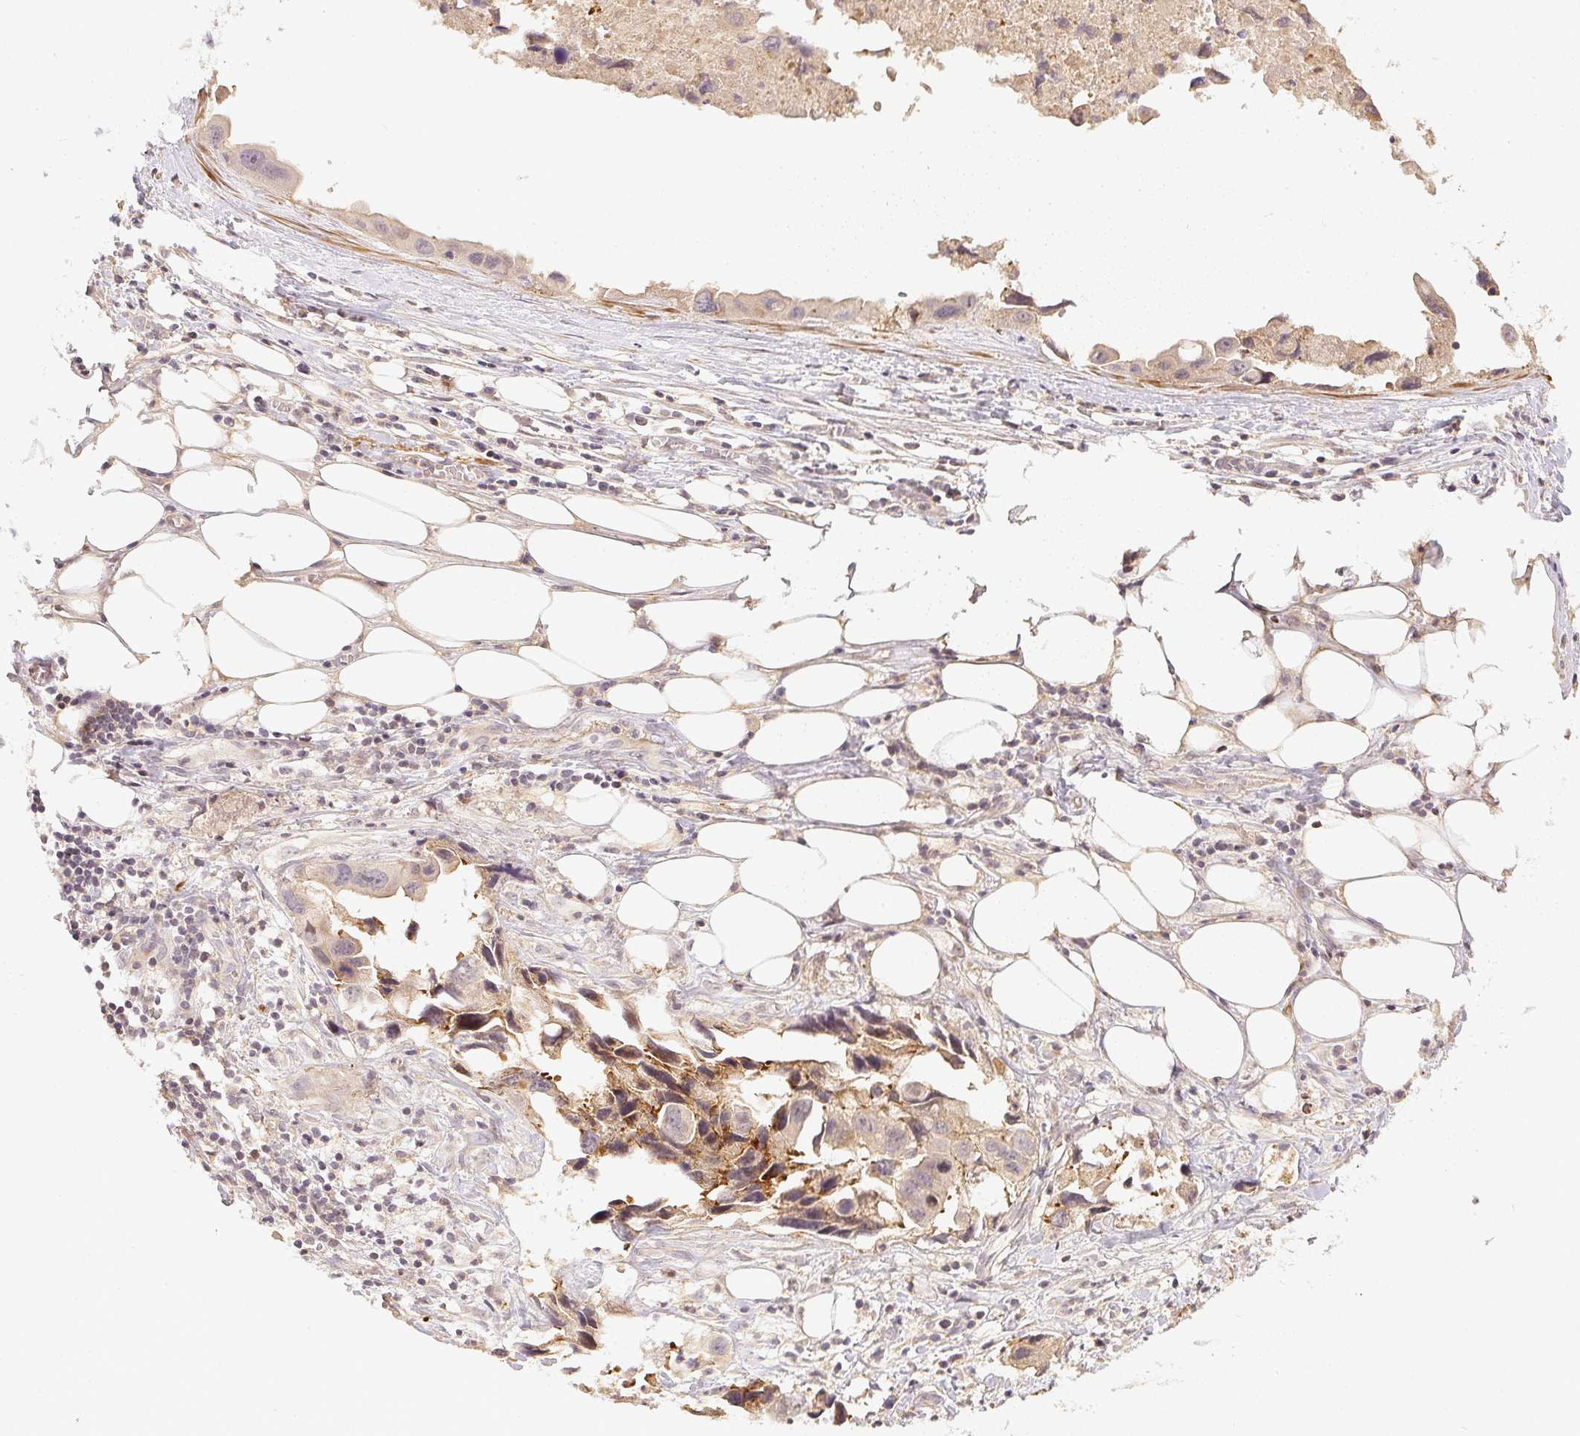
{"staining": {"intensity": "negative", "quantity": "none", "location": "none"}, "tissue": "lung cancer", "cell_type": "Tumor cells", "image_type": "cancer", "snomed": [{"axis": "morphology", "description": "Adenocarcinoma, NOS"}, {"axis": "topography", "description": "Lymph node"}, {"axis": "topography", "description": "Lung"}], "caption": "This is an immunohistochemistry histopathology image of lung cancer (adenocarcinoma). There is no positivity in tumor cells.", "gene": "SERPINE1", "patient": {"sex": "male", "age": 64}}